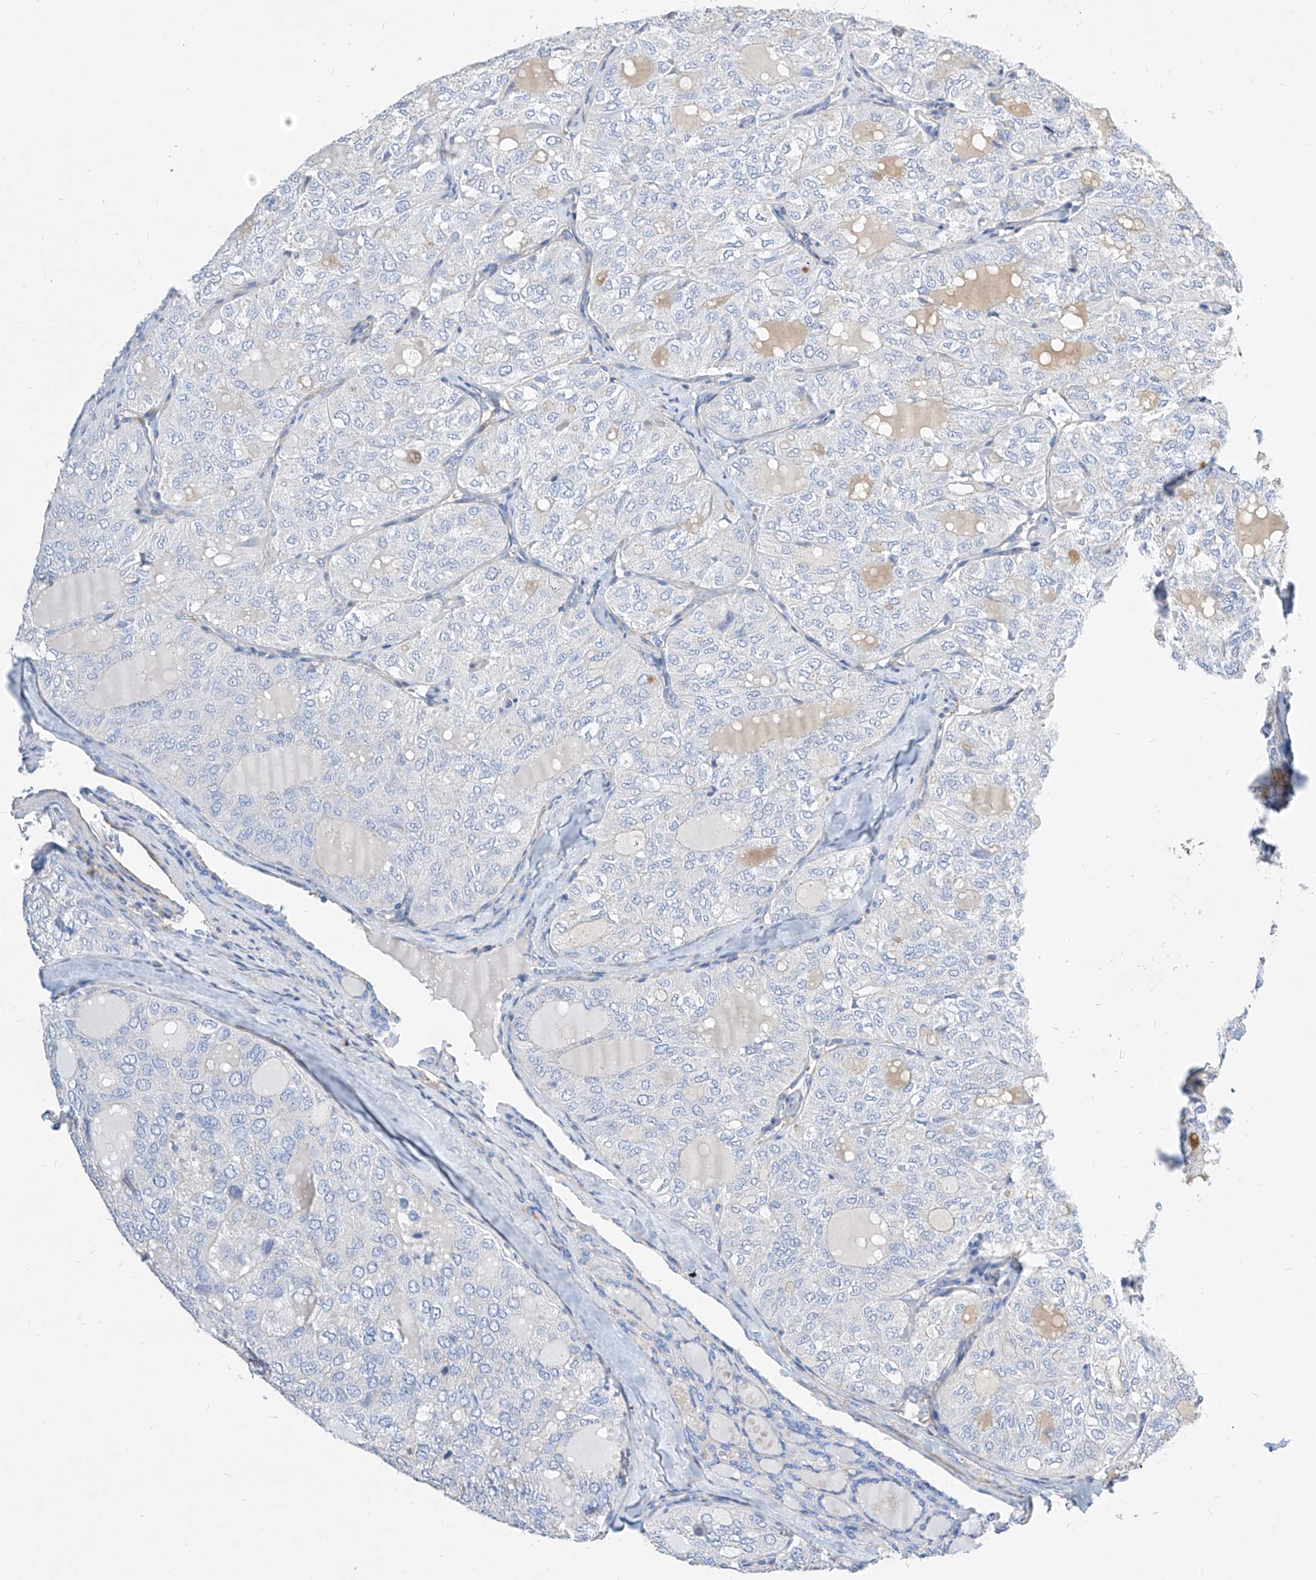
{"staining": {"intensity": "negative", "quantity": "none", "location": "none"}, "tissue": "thyroid cancer", "cell_type": "Tumor cells", "image_type": "cancer", "snomed": [{"axis": "morphology", "description": "Follicular adenoma carcinoma, NOS"}, {"axis": "topography", "description": "Thyroid gland"}], "caption": "The immunohistochemistry photomicrograph has no significant staining in tumor cells of thyroid follicular adenoma carcinoma tissue. (Brightfield microscopy of DAB (3,3'-diaminobenzidine) immunohistochemistry (IHC) at high magnification).", "gene": "SCGB2A1", "patient": {"sex": "male", "age": 75}}